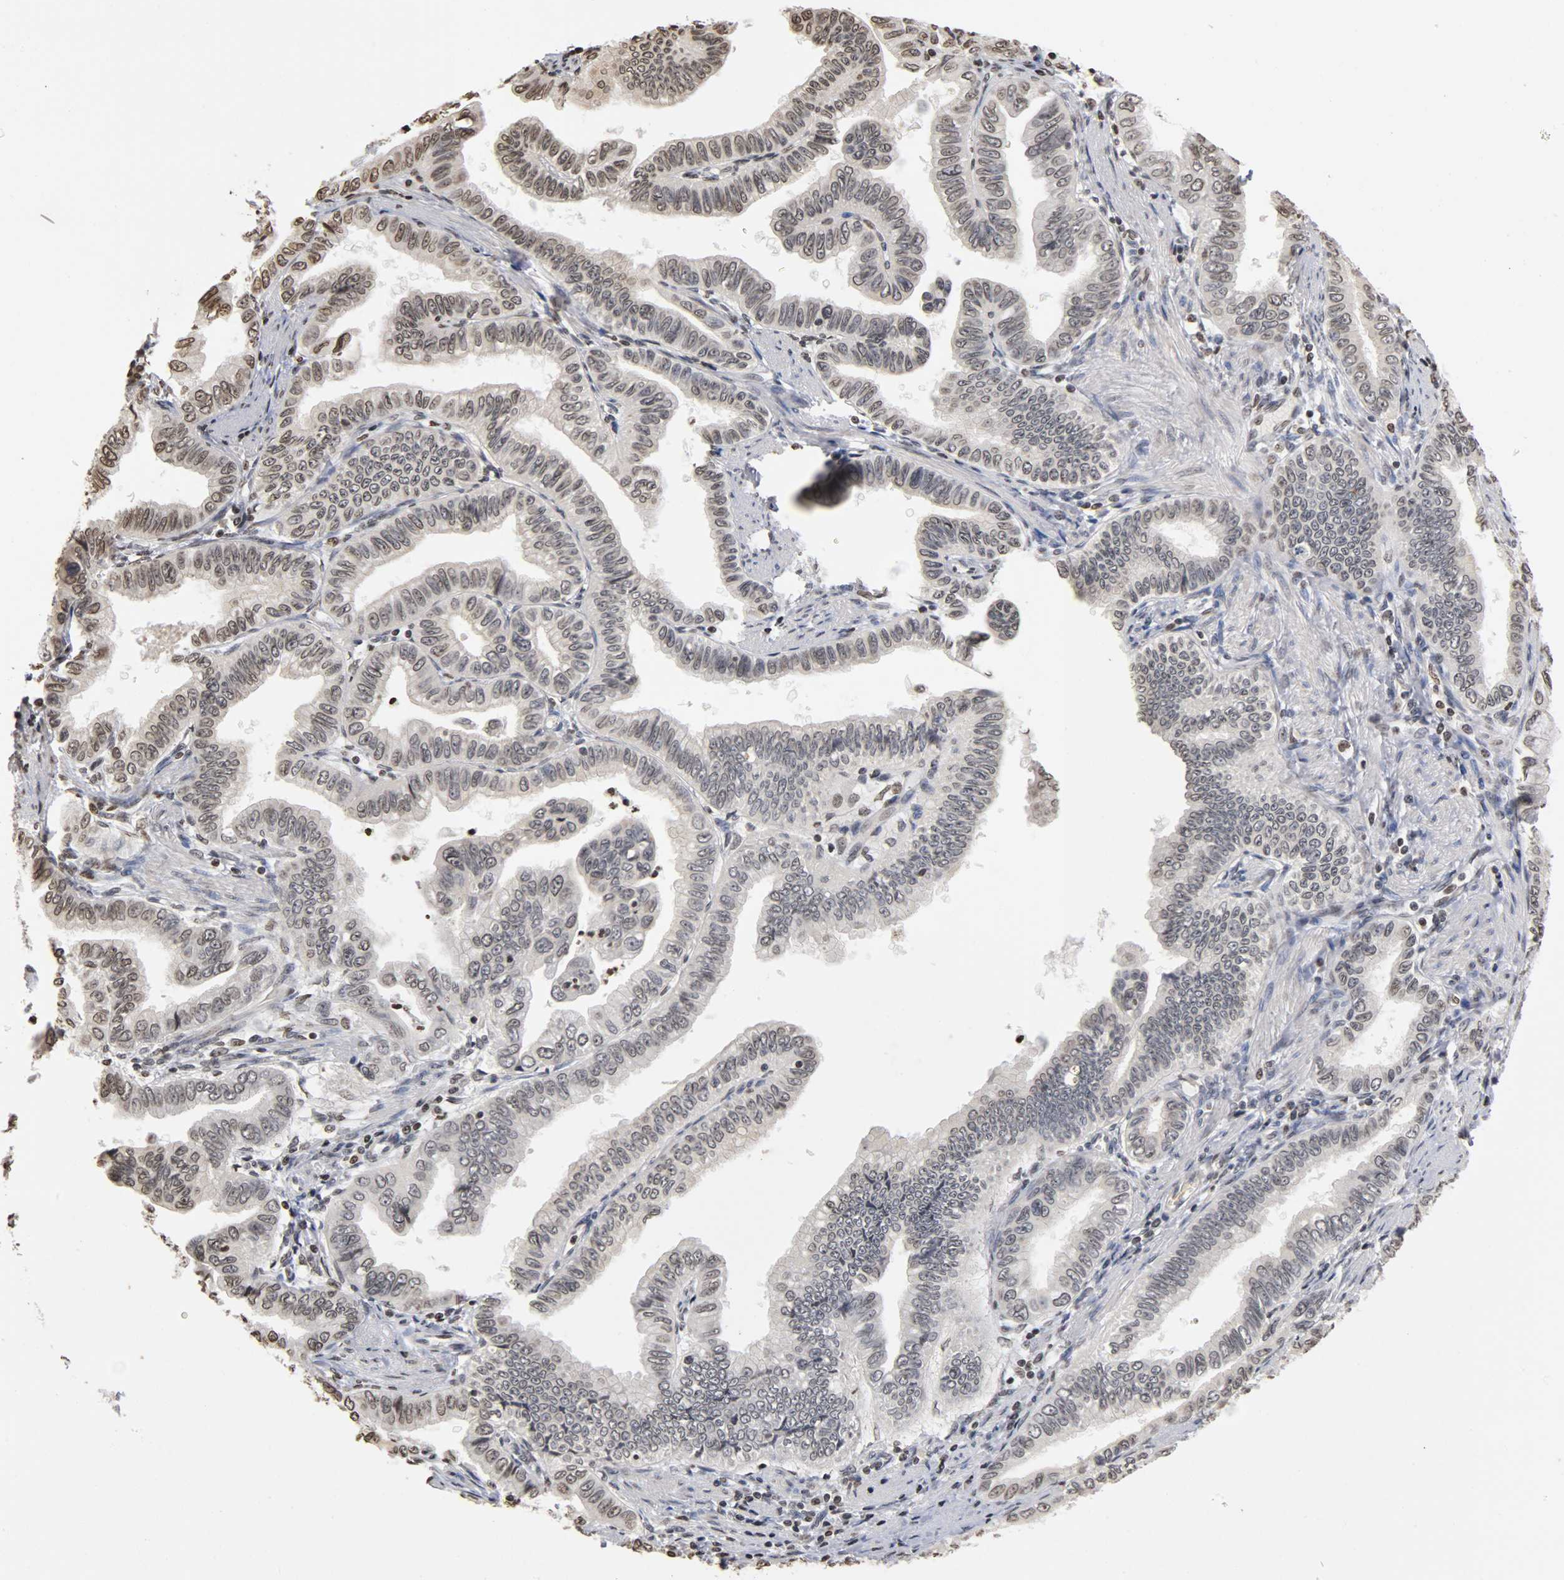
{"staining": {"intensity": "weak", "quantity": "<25%", "location": "cytoplasmic/membranous"}, "tissue": "pancreatic cancer", "cell_type": "Tumor cells", "image_type": "cancer", "snomed": [{"axis": "morphology", "description": "Normal tissue, NOS"}, {"axis": "topography", "description": "Lymph node"}], "caption": "DAB immunohistochemical staining of pancreatic cancer exhibits no significant staining in tumor cells. (DAB immunohistochemistry (IHC) visualized using brightfield microscopy, high magnification).", "gene": "ERCC2", "patient": {"sex": "male", "age": 50}}